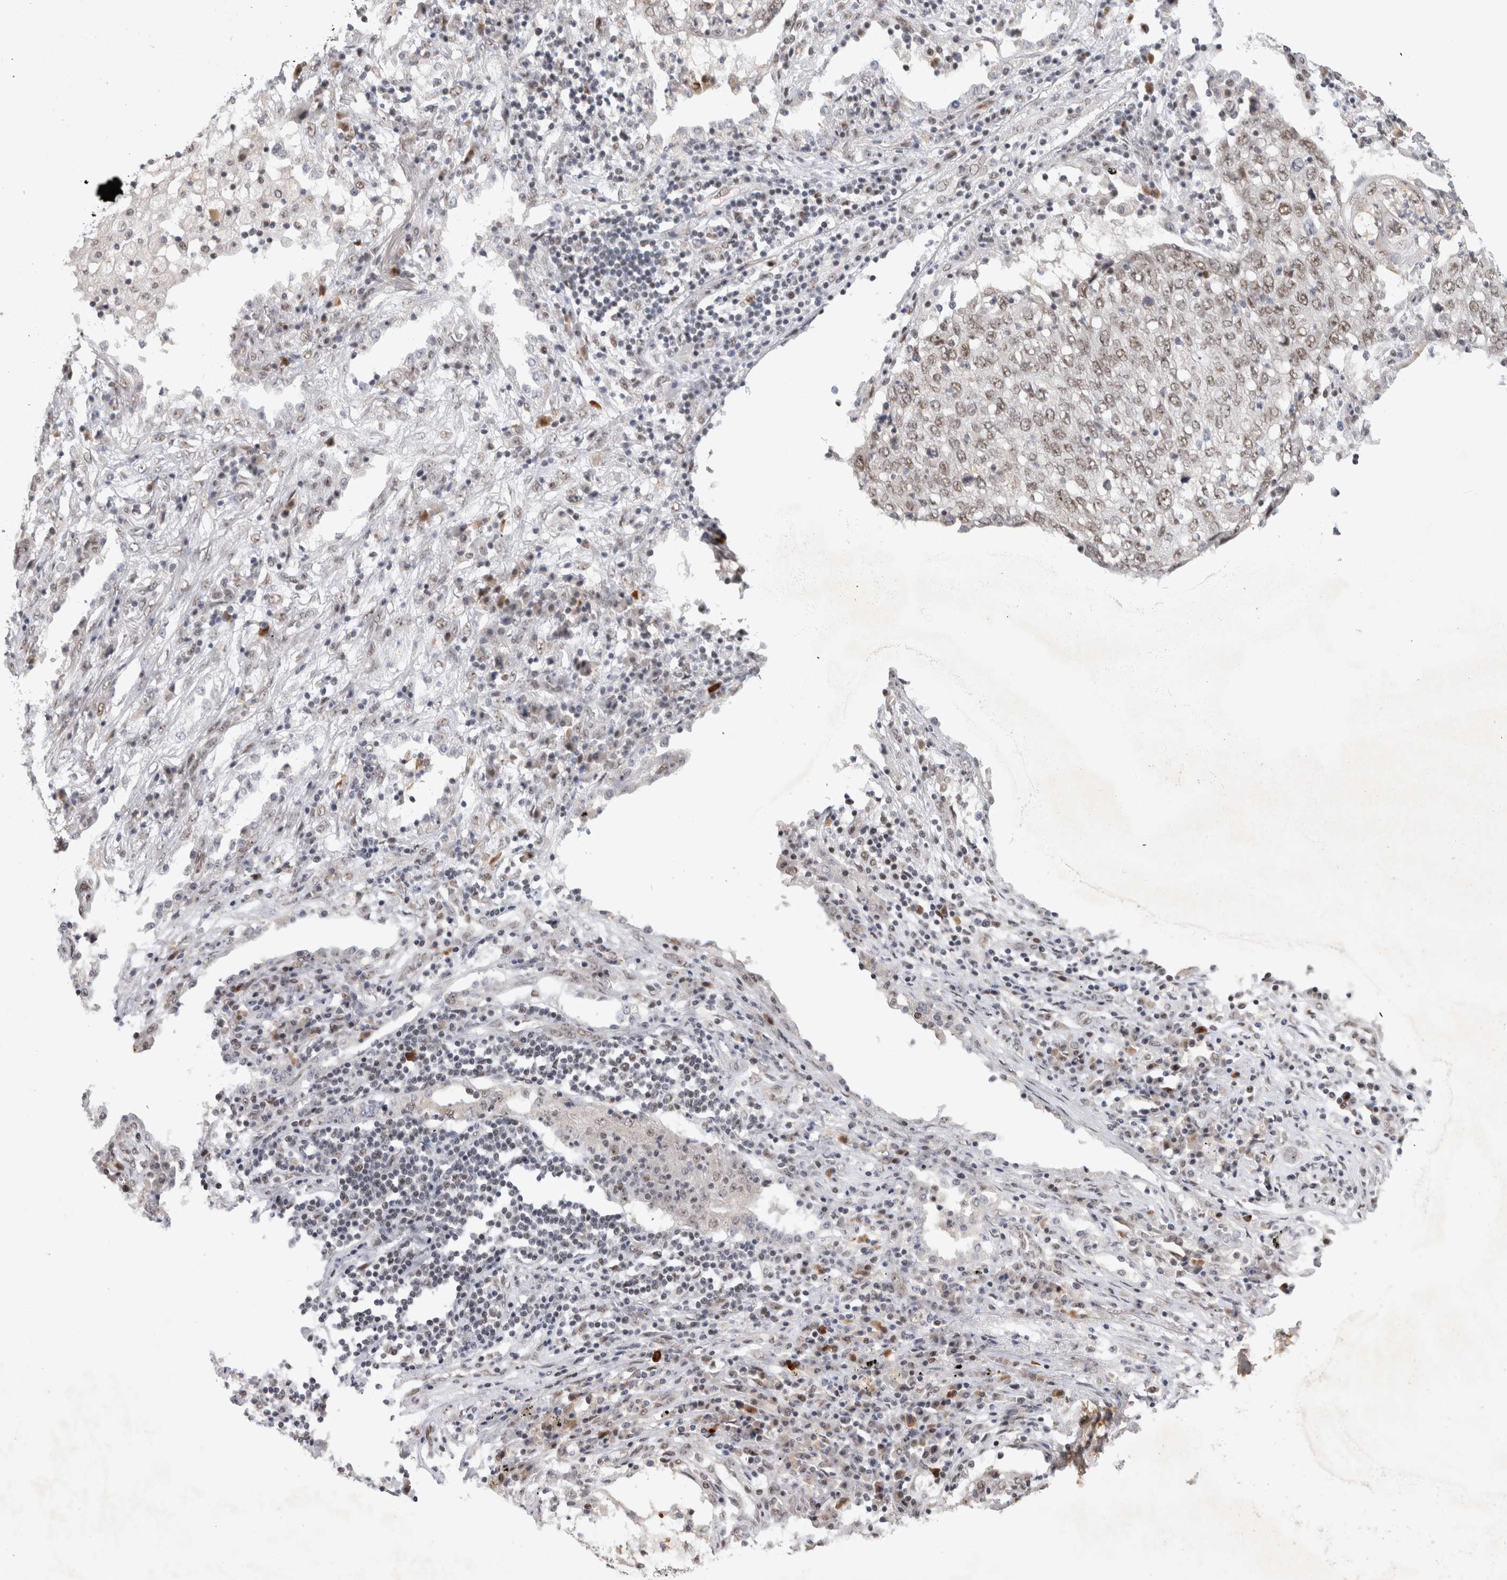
{"staining": {"intensity": "weak", "quantity": ">75%", "location": "nuclear"}, "tissue": "lung cancer", "cell_type": "Tumor cells", "image_type": "cancer", "snomed": [{"axis": "morphology", "description": "Squamous cell carcinoma, NOS"}, {"axis": "topography", "description": "Lung"}], "caption": "This image reveals IHC staining of human lung squamous cell carcinoma, with low weak nuclear positivity in approximately >75% of tumor cells.", "gene": "HESX1", "patient": {"sex": "female", "age": 63}}